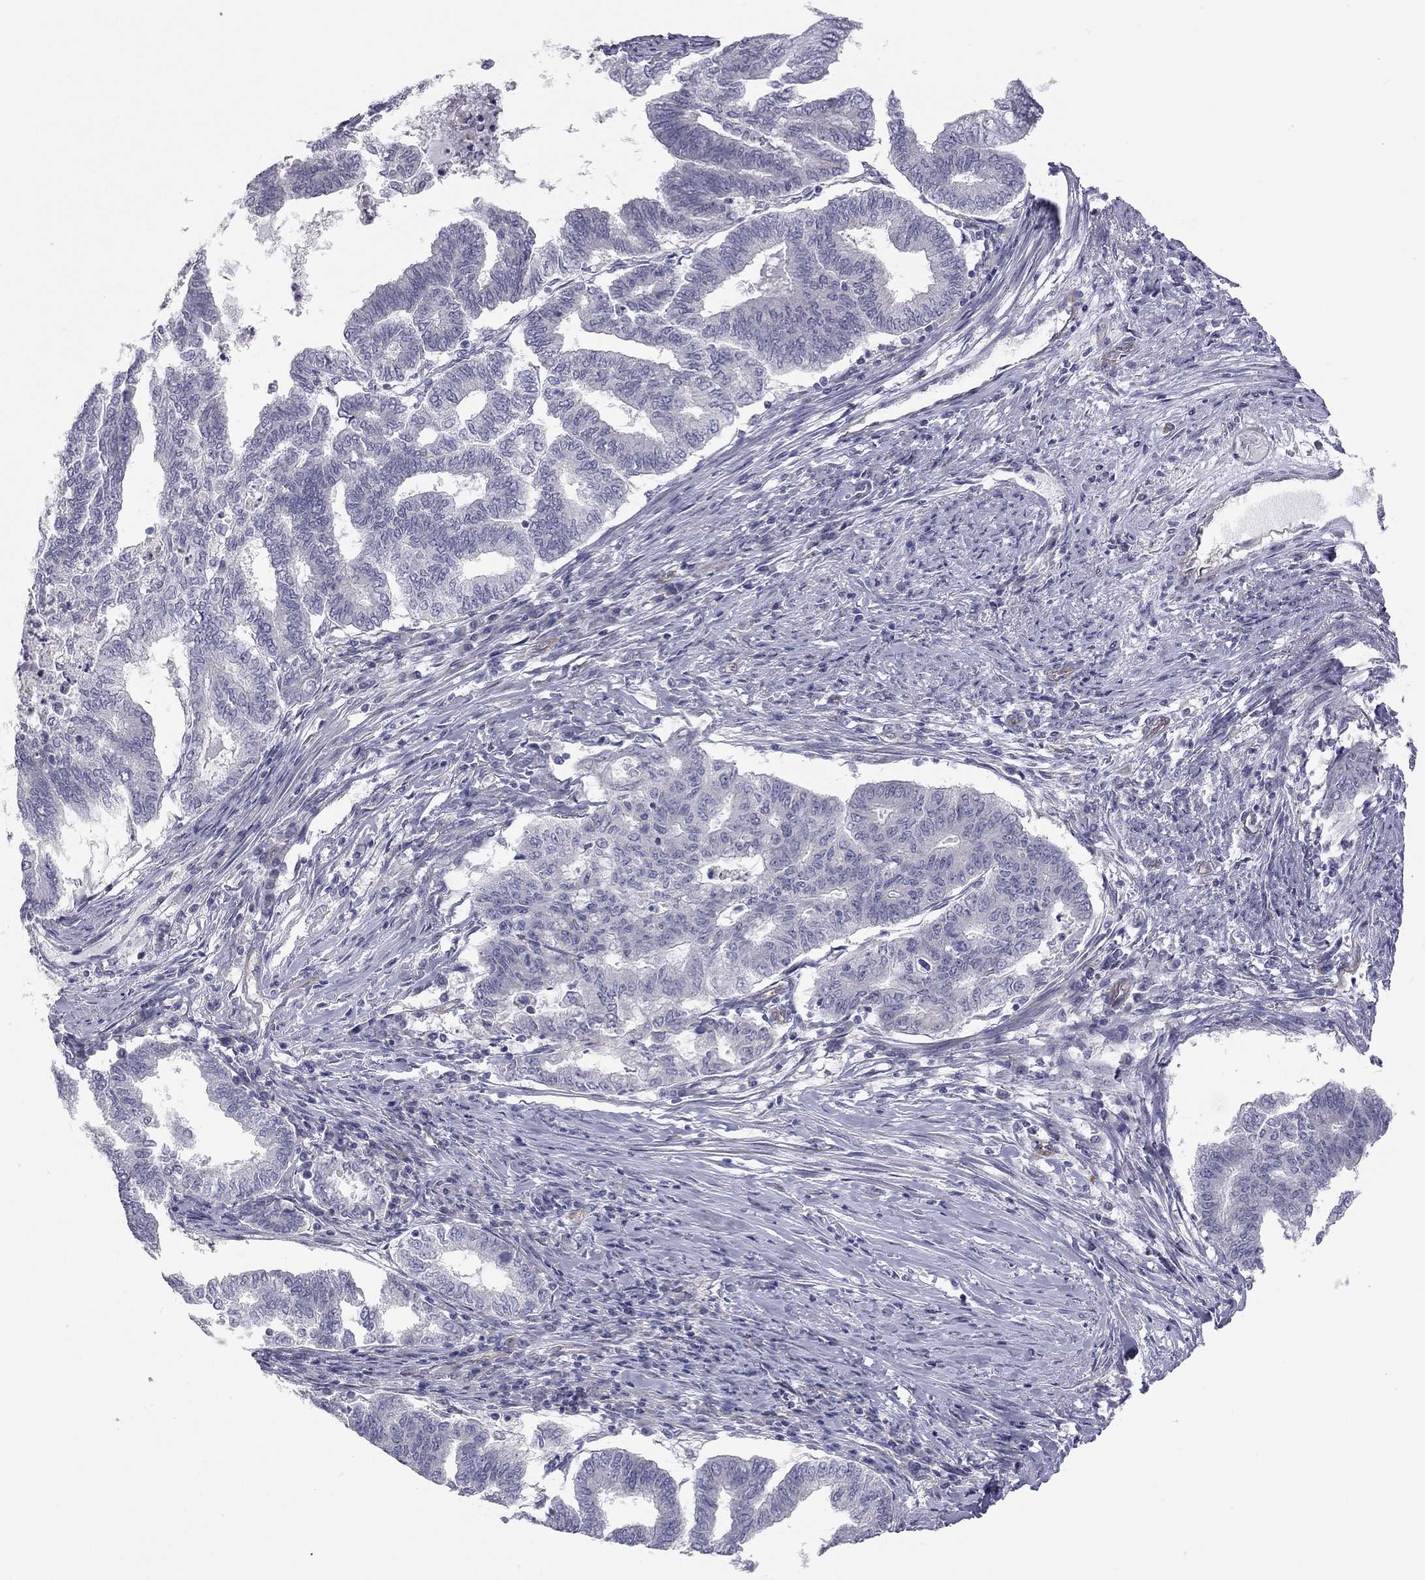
{"staining": {"intensity": "negative", "quantity": "none", "location": "none"}, "tissue": "endometrial cancer", "cell_type": "Tumor cells", "image_type": "cancer", "snomed": [{"axis": "morphology", "description": "Adenocarcinoma, NOS"}, {"axis": "topography", "description": "Endometrium"}], "caption": "Tumor cells show no significant protein staining in endometrial cancer (adenocarcinoma).", "gene": "GPRC5B", "patient": {"sex": "female", "age": 79}}